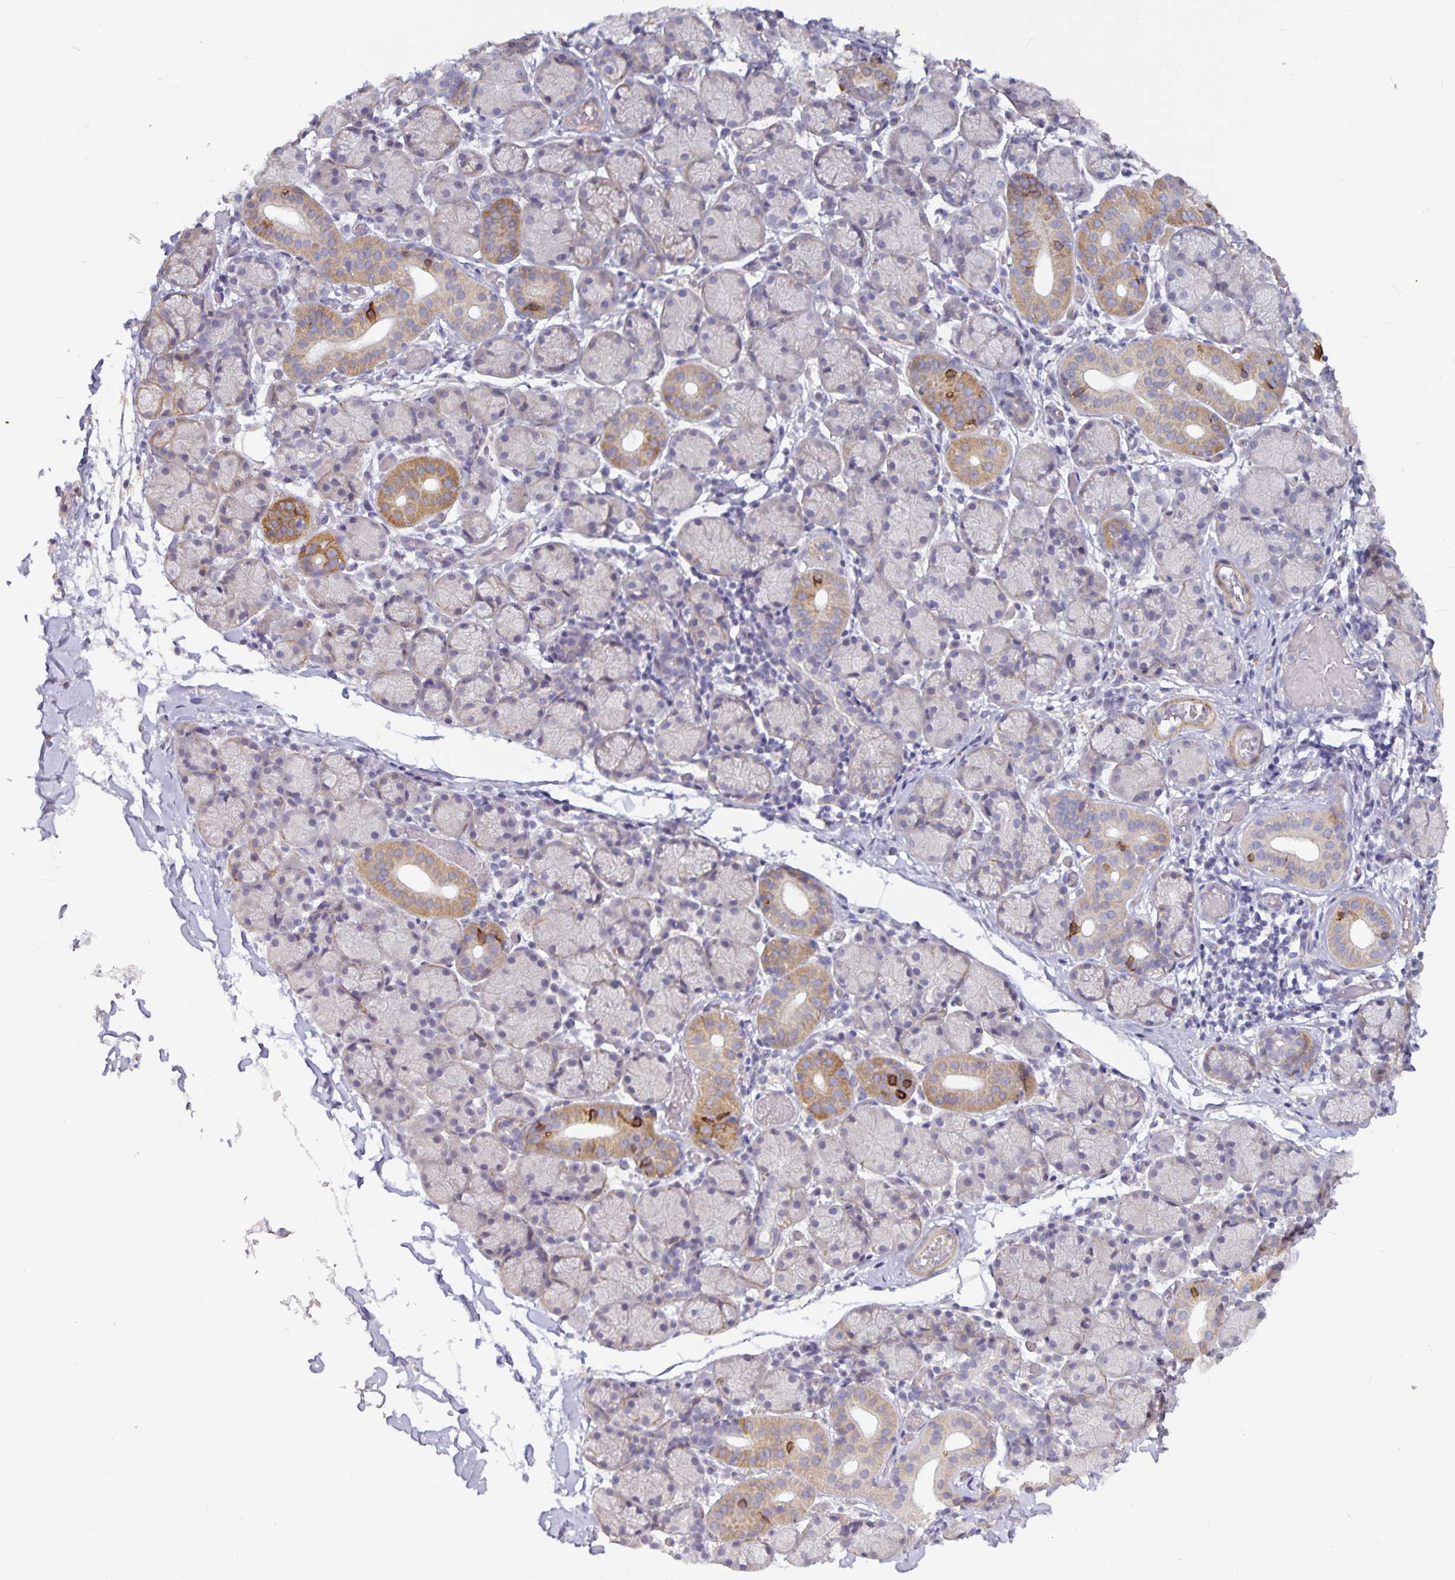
{"staining": {"intensity": "moderate", "quantity": "<25%", "location": "cytoplasmic/membranous"}, "tissue": "salivary gland", "cell_type": "Glandular cells", "image_type": "normal", "snomed": [{"axis": "morphology", "description": "Normal tissue, NOS"}, {"axis": "topography", "description": "Salivary gland"}], "caption": "High-magnification brightfield microscopy of benign salivary gland stained with DAB (brown) and counterstained with hematoxylin (blue). glandular cells exhibit moderate cytoplasmic/membranous staining is appreciated in about<25% of cells.", "gene": "CA12", "patient": {"sex": "female", "age": 24}}